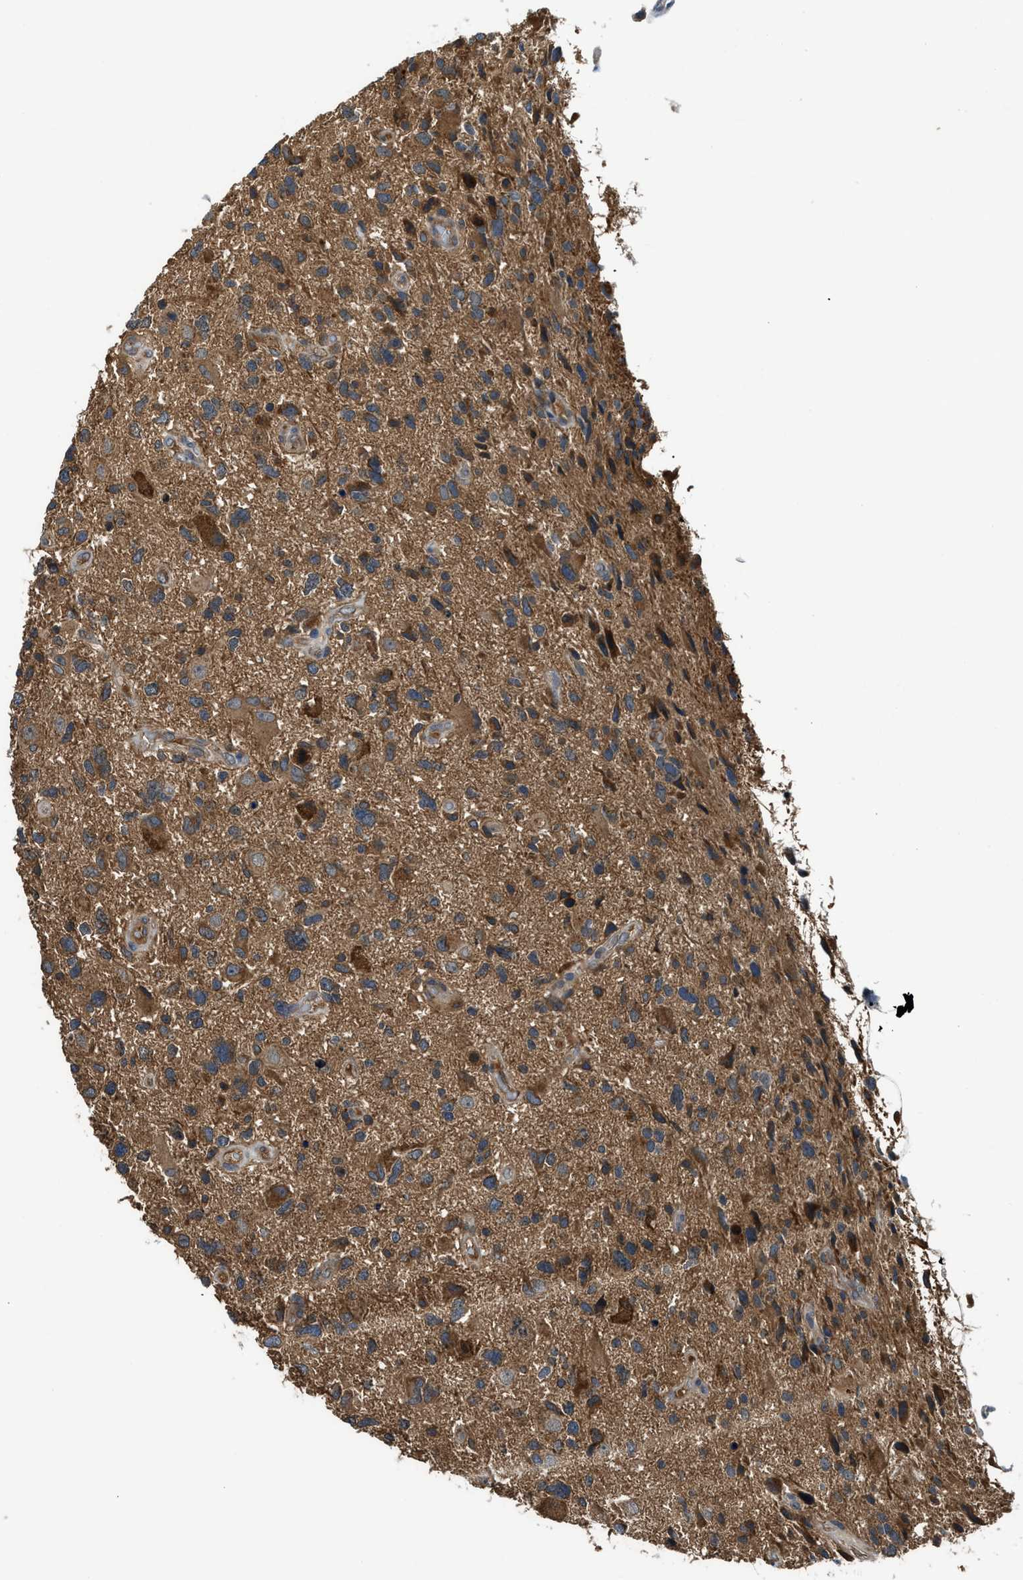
{"staining": {"intensity": "moderate", "quantity": ">75%", "location": "cytoplasmic/membranous"}, "tissue": "glioma", "cell_type": "Tumor cells", "image_type": "cancer", "snomed": [{"axis": "morphology", "description": "Glioma, malignant, High grade"}, {"axis": "topography", "description": "Brain"}], "caption": "Immunohistochemical staining of human glioma displays medium levels of moderate cytoplasmic/membranous staining in approximately >75% of tumor cells. The staining was performed using DAB to visualize the protein expression in brown, while the nuclei were stained in blue with hematoxylin (Magnification: 20x).", "gene": "PAFAH2", "patient": {"sex": "male", "age": 33}}